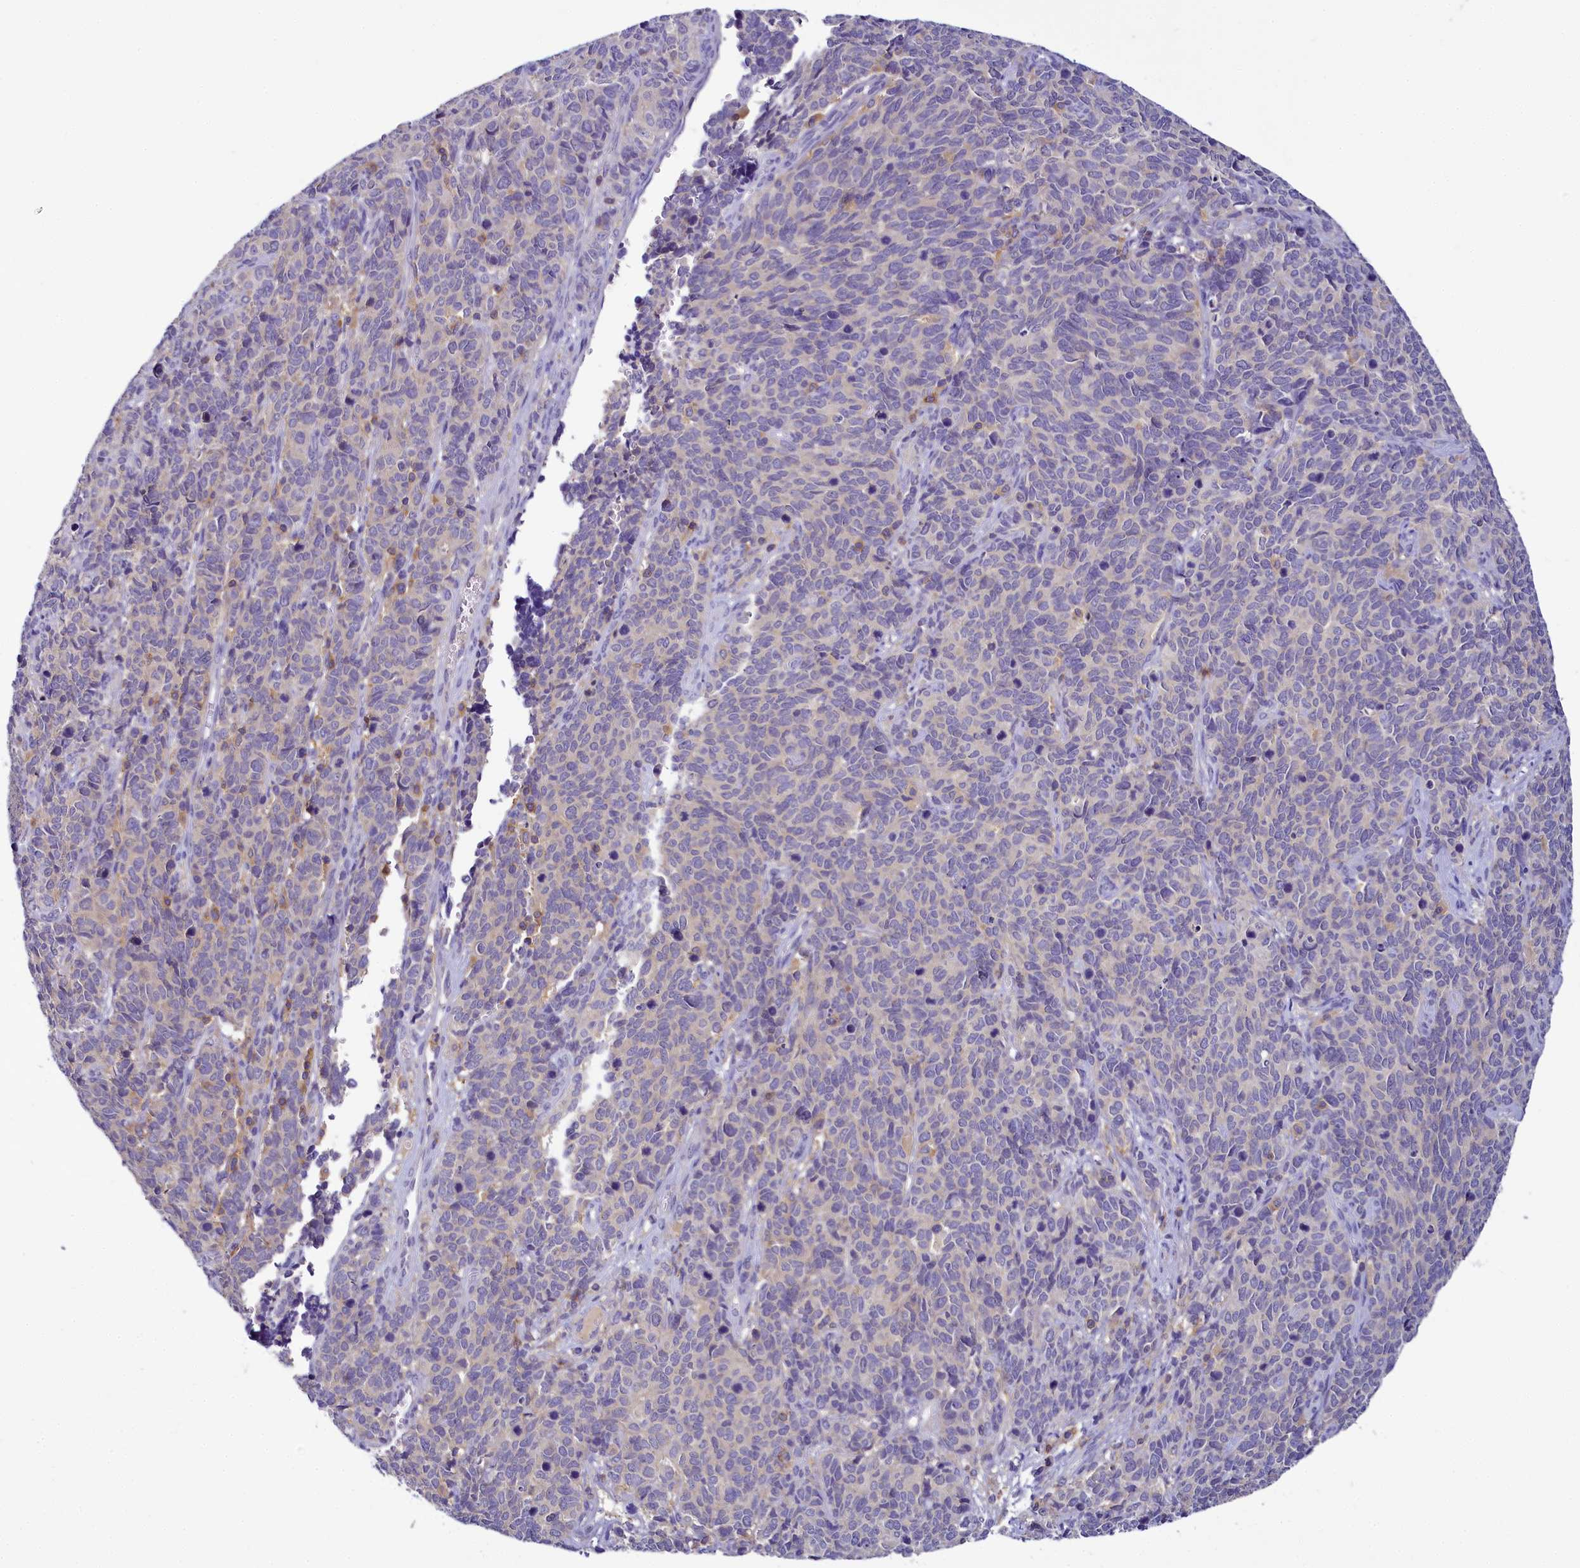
{"staining": {"intensity": "negative", "quantity": "none", "location": "none"}, "tissue": "cervical cancer", "cell_type": "Tumor cells", "image_type": "cancer", "snomed": [{"axis": "morphology", "description": "Squamous cell carcinoma, NOS"}, {"axis": "topography", "description": "Cervix"}], "caption": "IHC of human cervical cancer (squamous cell carcinoma) reveals no expression in tumor cells.", "gene": "FGFR2", "patient": {"sex": "female", "age": 60}}